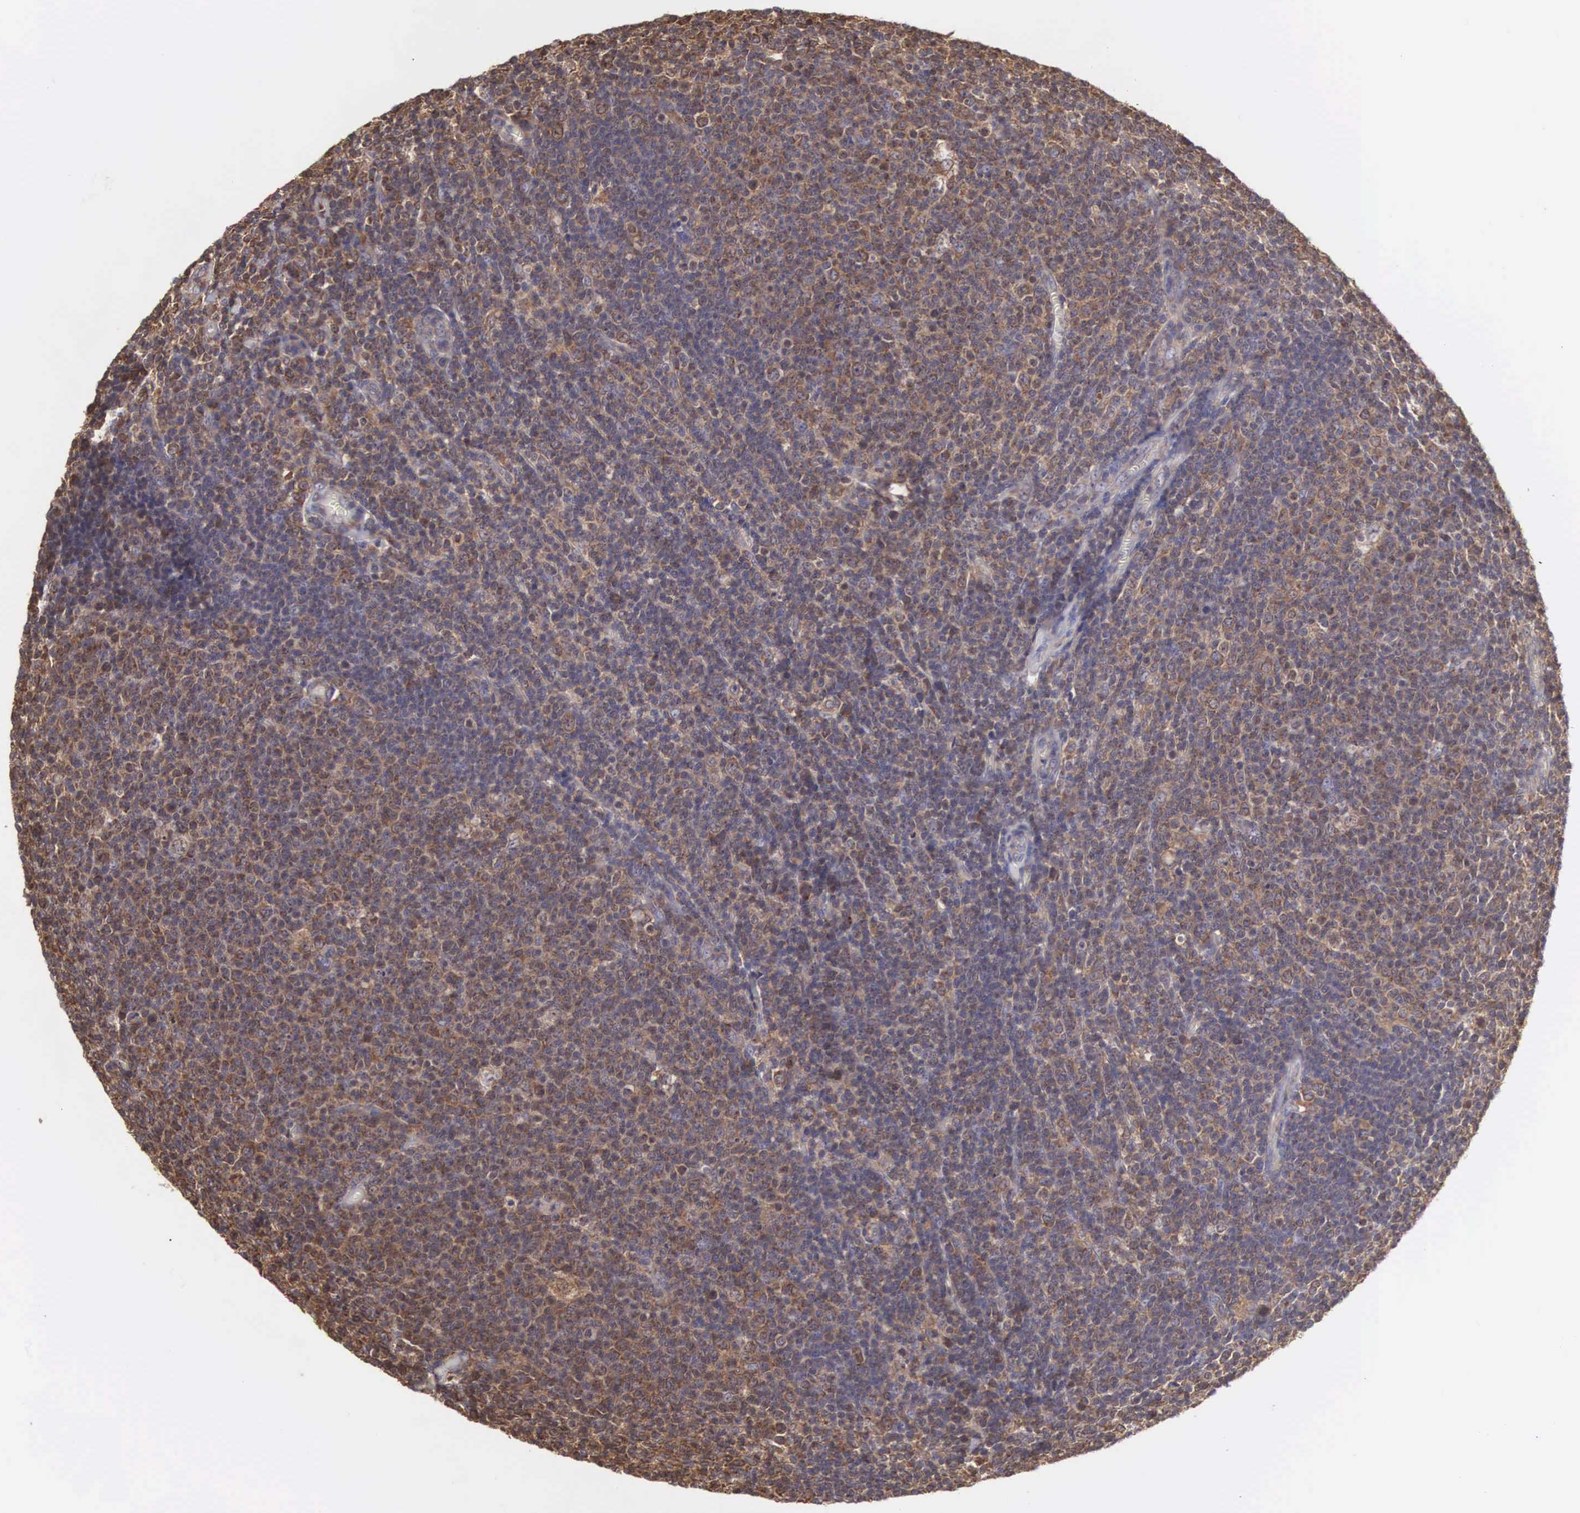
{"staining": {"intensity": "weak", "quantity": ">75%", "location": "cytoplasmic/membranous"}, "tissue": "lymphoma", "cell_type": "Tumor cells", "image_type": "cancer", "snomed": [{"axis": "morphology", "description": "Malignant lymphoma, non-Hodgkin's type, Low grade"}, {"axis": "topography", "description": "Lymph node"}], "caption": "DAB immunohistochemical staining of low-grade malignant lymphoma, non-Hodgkin's type demonstrates weak cytoplasmic/membranous protein expression in about >75% of tumor cells.", "gene": "DHRS1", "patient": {"sex": "male", "age": 74}}